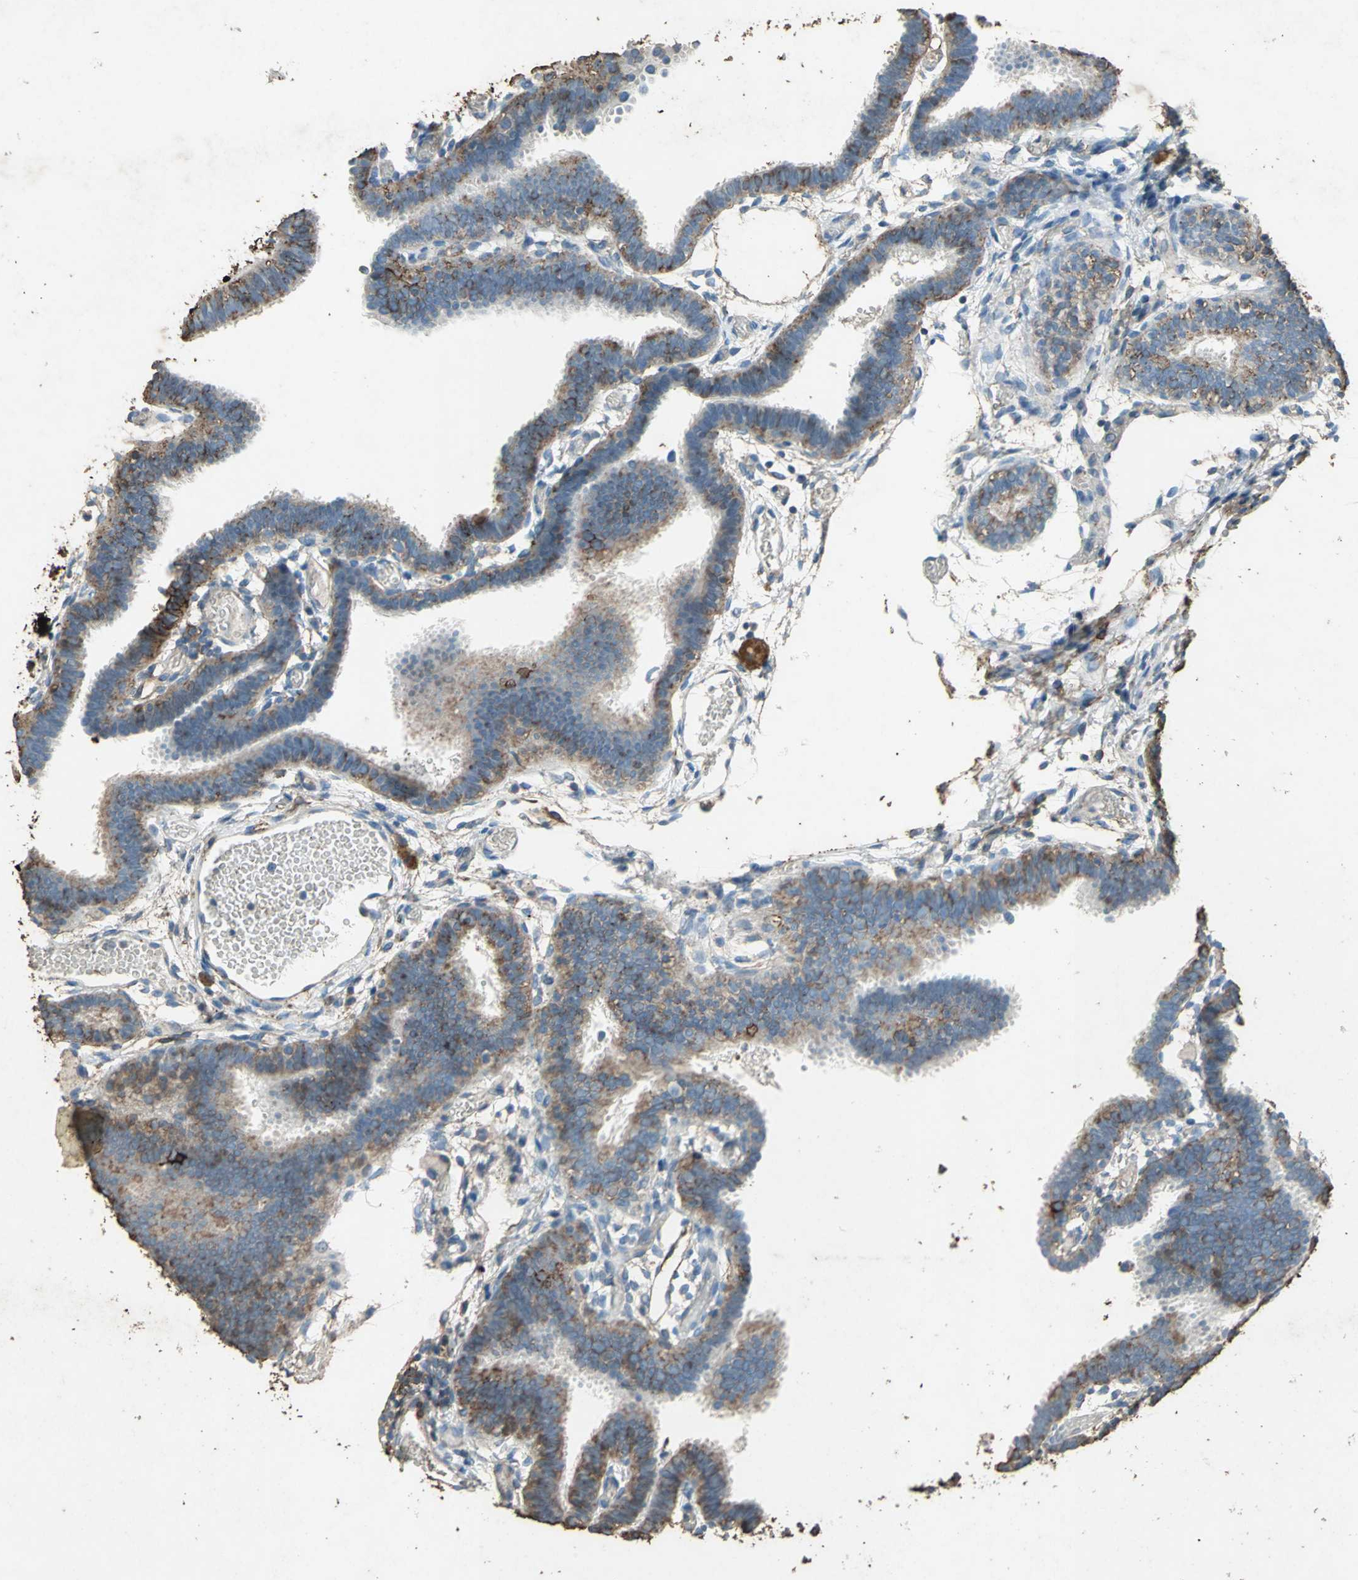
{"staining": {"intensity": "moderate", "quantity": "25%-75%", "location": "cytoplasmic/membranous"}, "tissue": "fallopian tube", "cell_type": "Glandular cells", "image_type": "normal", "snomed": [{"axis": "morphology", "description": "Normal tissue, NOS"}, {"axis": "topography", "description": "Fallopian tube"}], "caption": "Fallopian tube stained with DAB immunohistochemistry (IHC) demonstrates medium levels of moderate cytoplasmic/membranous staining in about 25%-75% of glandular cells. (DAB (3,3'-diaminobenzidine) IHC with brightfield microscopy, high magnification).", "gene": "CCR6", "patient": {"sex": "female", "age": 29}}